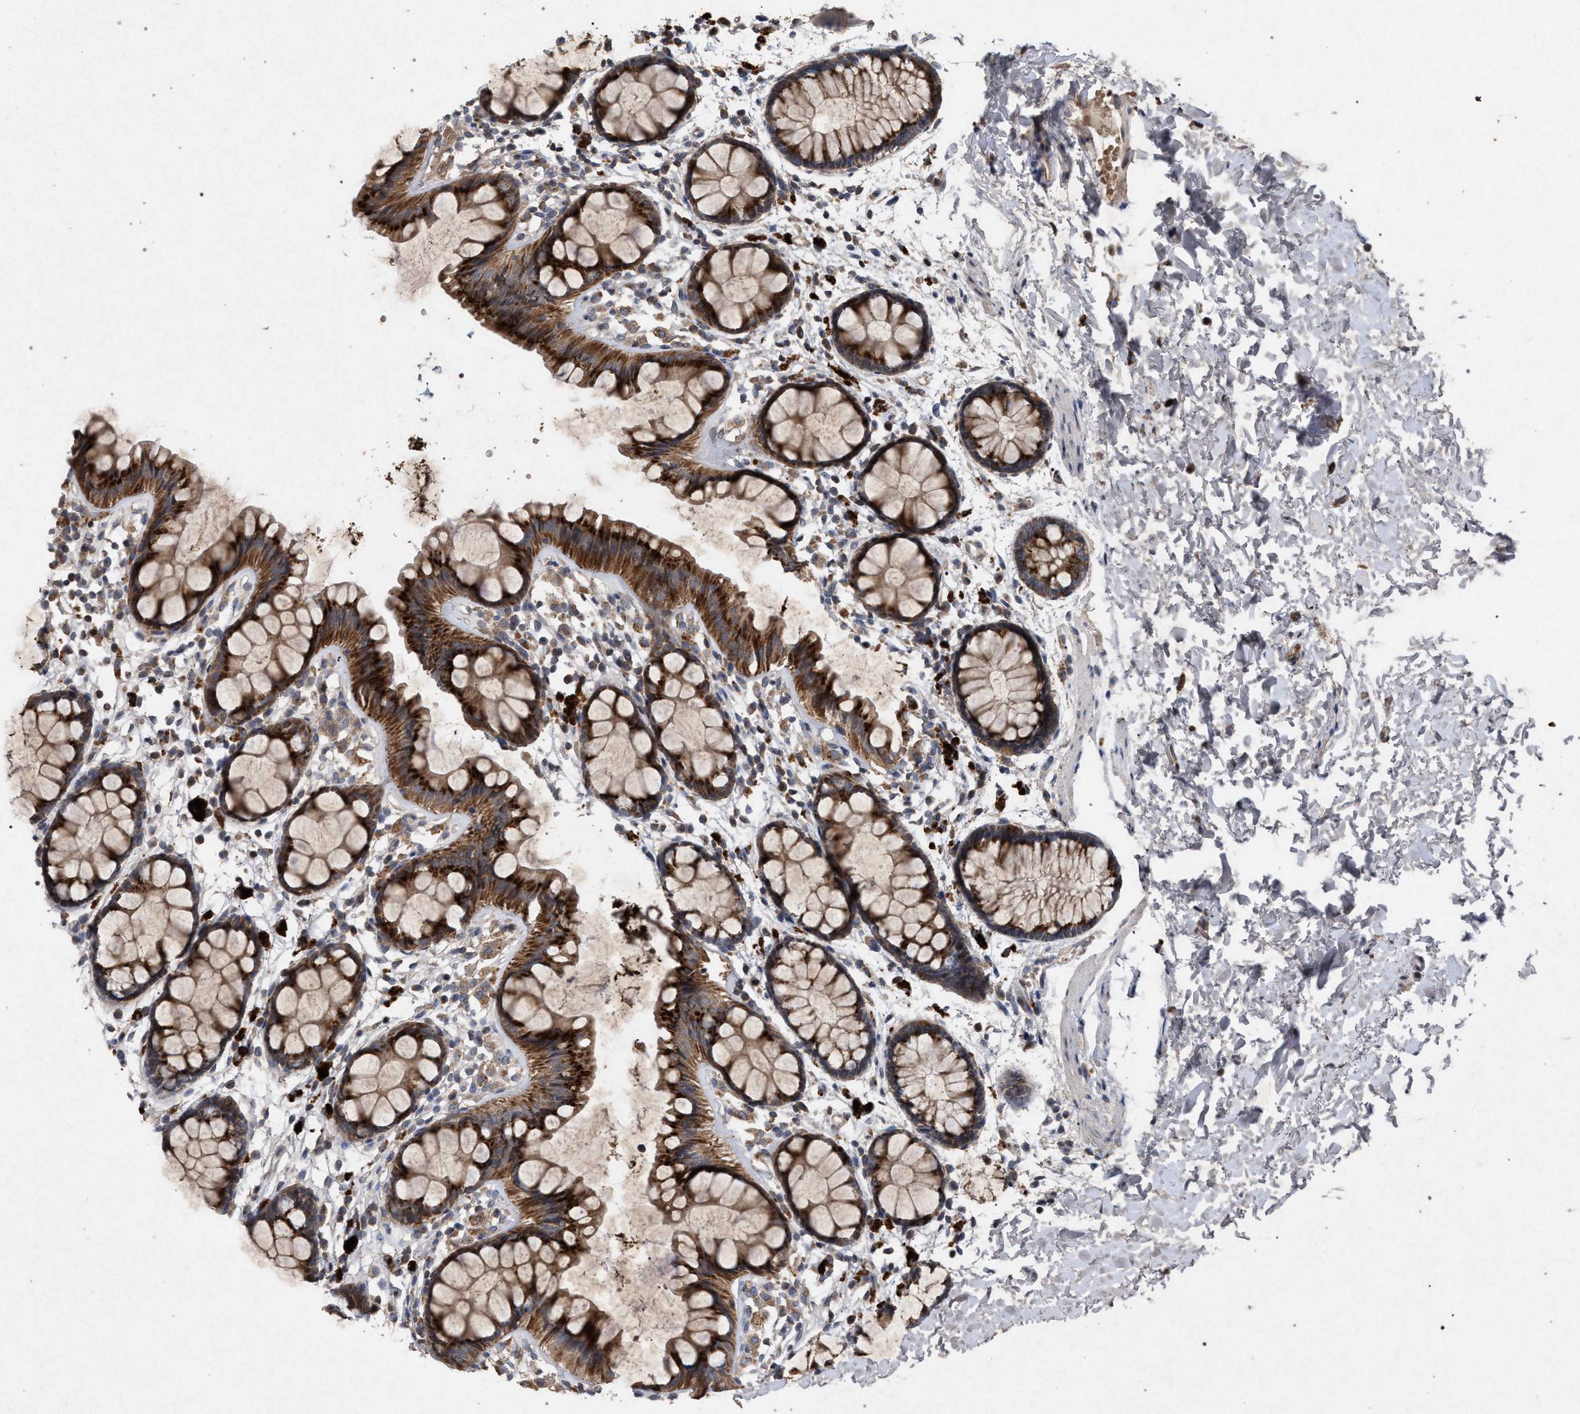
{"staining": {"intensity": "strong", "quantity": ">75%", "location": "cytoplasmic/membranous"}, "tissue": "rectum", "cell_type": "Glandular cells", "image_type": "normal", "snomed": [{"axis": "morphology", "description": "Normal tissue, NOS"}, {"axis": "topography", "description": "Rectum"}], "caption": "The image demonstrates immunohistochemical staining of unremarkable rectum. There is strong cytoplasmic/membranous staining is seen in approximately >75% of glandular cells.", "gene": "PKD2L1", "patient": {"sex": "female", "age": 66}}